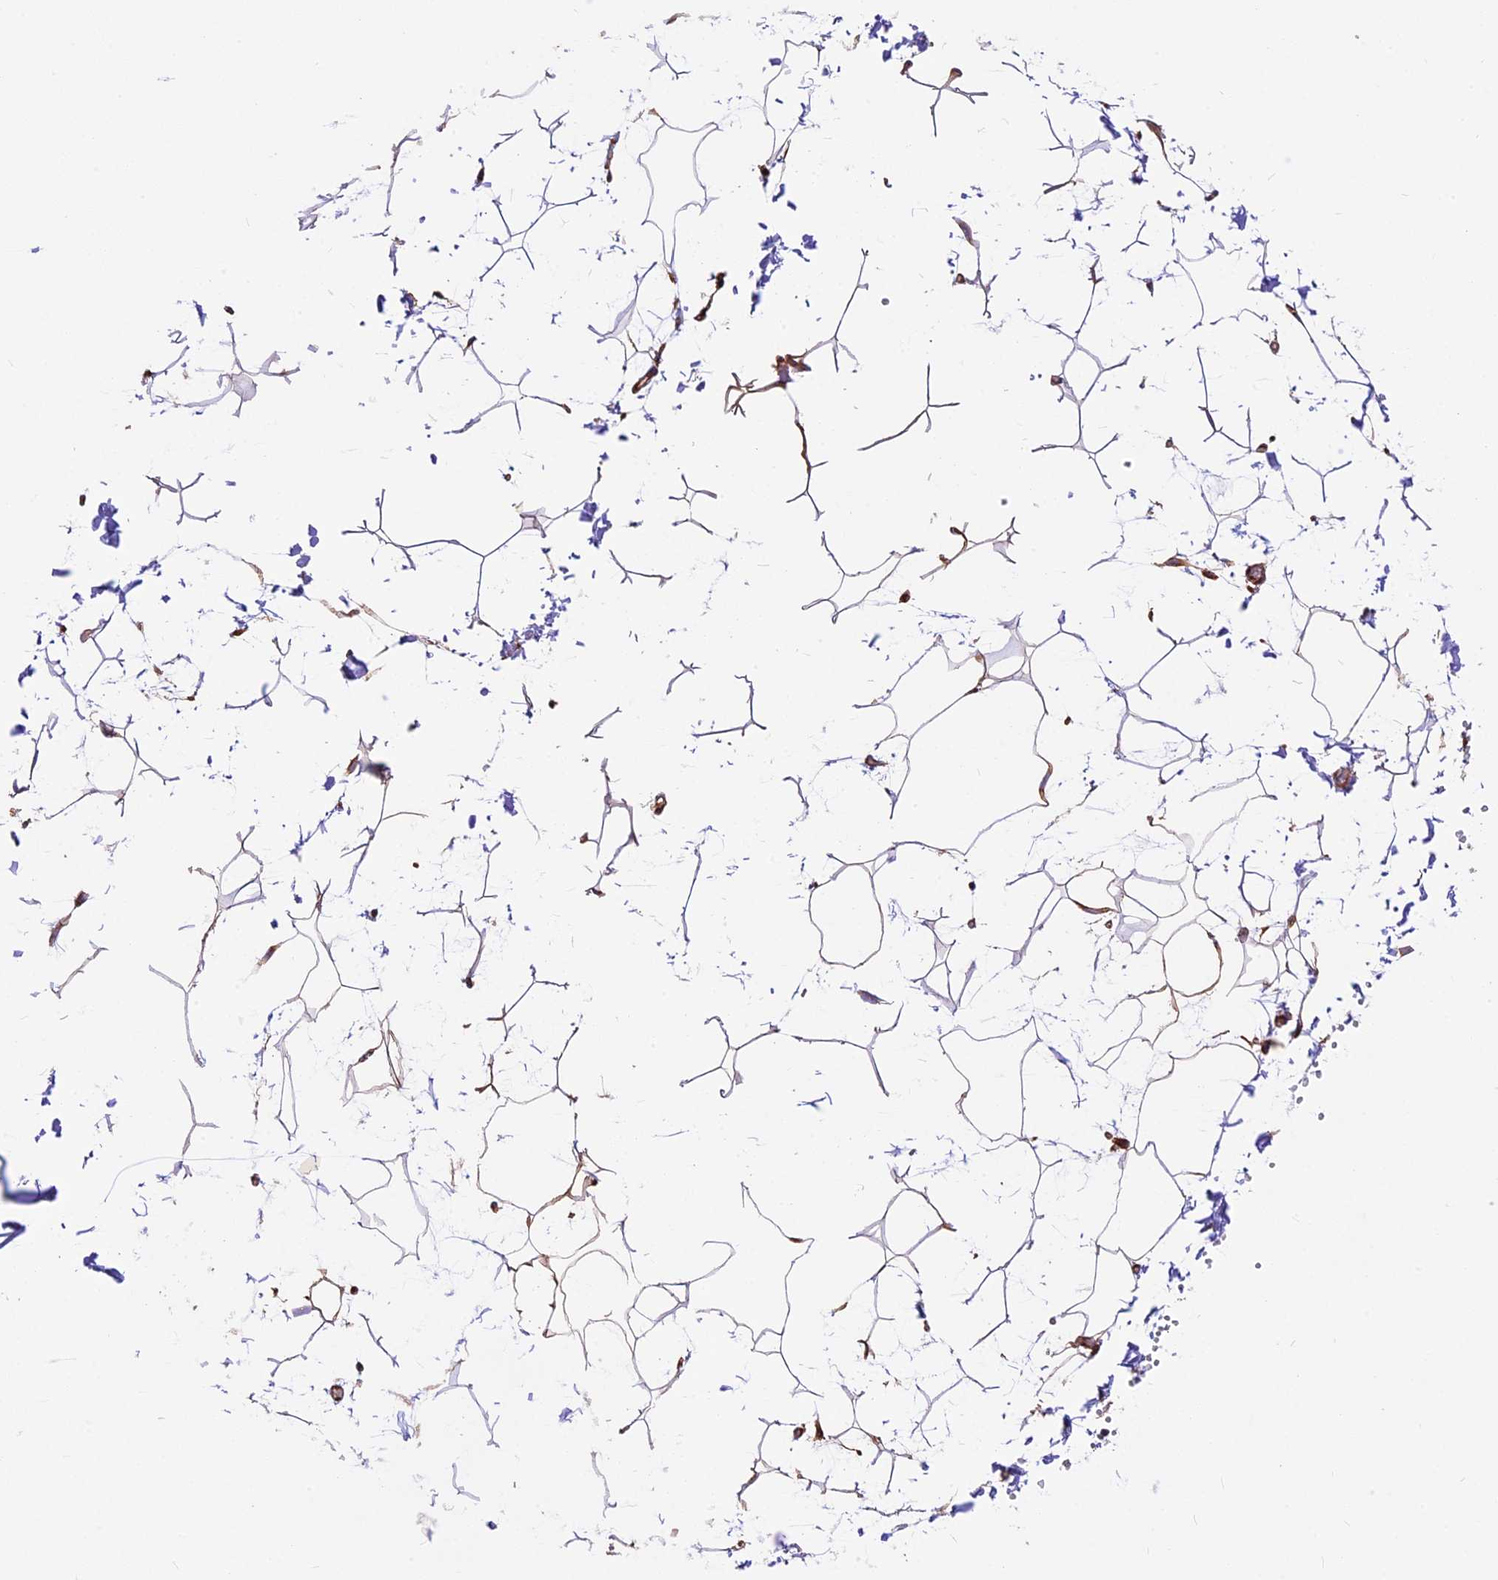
{"staining": {"intensity": "moderate", "quantity": ">75%", "location": "cytoplasmic/membranous"}, "tissue": "adipose tissue", "cell_type": "Adipocytes", "image_type": "normal", "snomed": [{"axis": "morphology", "description": "Normal tissue, NOS"}, {"axis": "topography", "description": "Gallbladder"}, {"axis": "topography", "description": "Peripheral nerve tissue"}], "caption": "Protein staining shows moderate cytoplasmic/membranous staining in about >75% of adipocytes in normal adipose tissue.", "gene": "KARS1", "patient": {"sex": "male", "age": 38}}